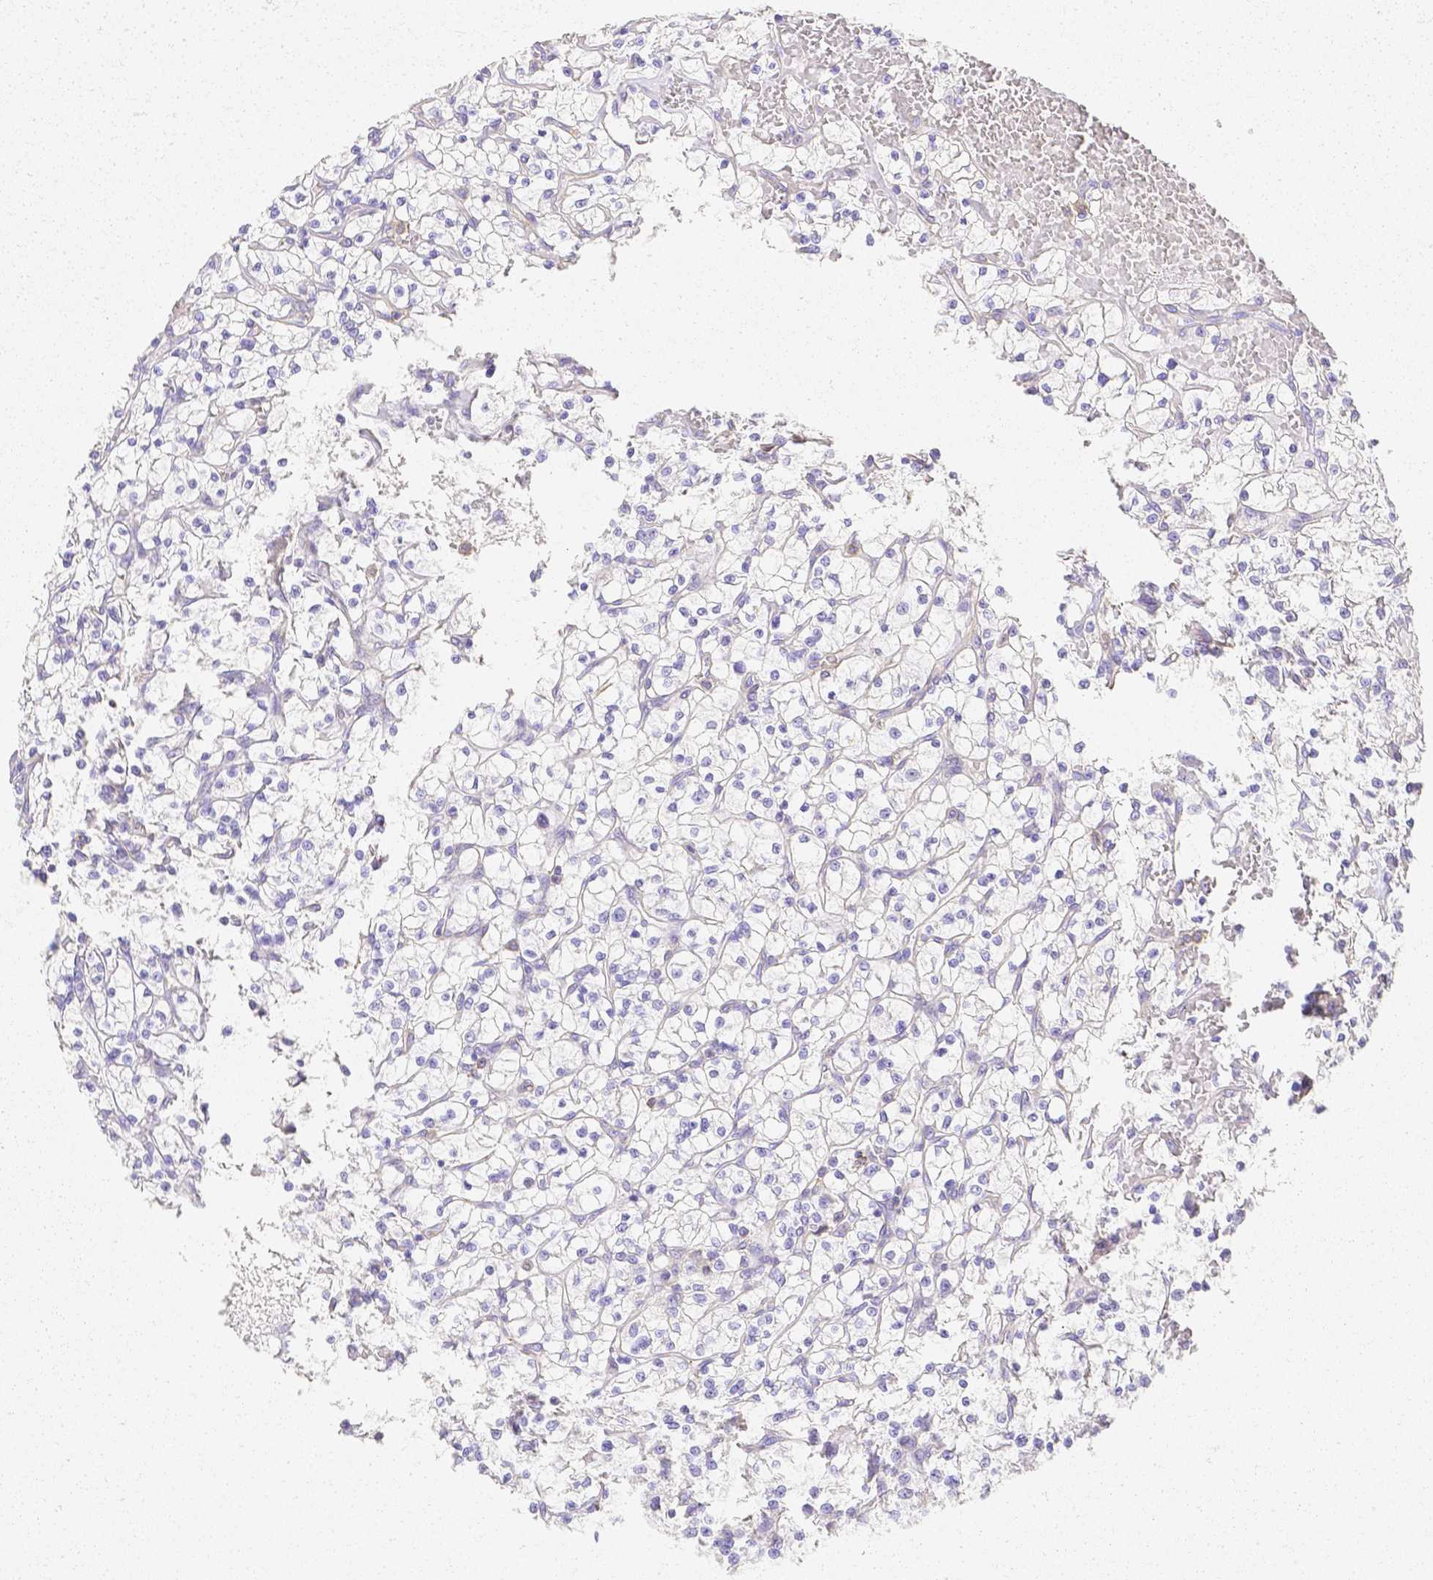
{"staining": {"intensity": "negative", "quantity": "none", "location": "none"}, "tissue": "renal cancer", "cell_type": "Tumor cells", "image_type": "cancer", "snomed": [{"axis": "morphology", "description": "Adenocarcinoma, NOS"}, {"axis": "topography", "description": "Kidney"}], "caption": "Tumor cells are negative for brown protein staining in renal cancer. Brightfield microscopy of immunohistochemistry (IHC) stained with DAB (3,3'-diaminobenzidine) (brown) and hematoxylin (blue), captured at high magnification.", "gene": "ASAH2", "patient": {"sex": "female", "age": 64}}